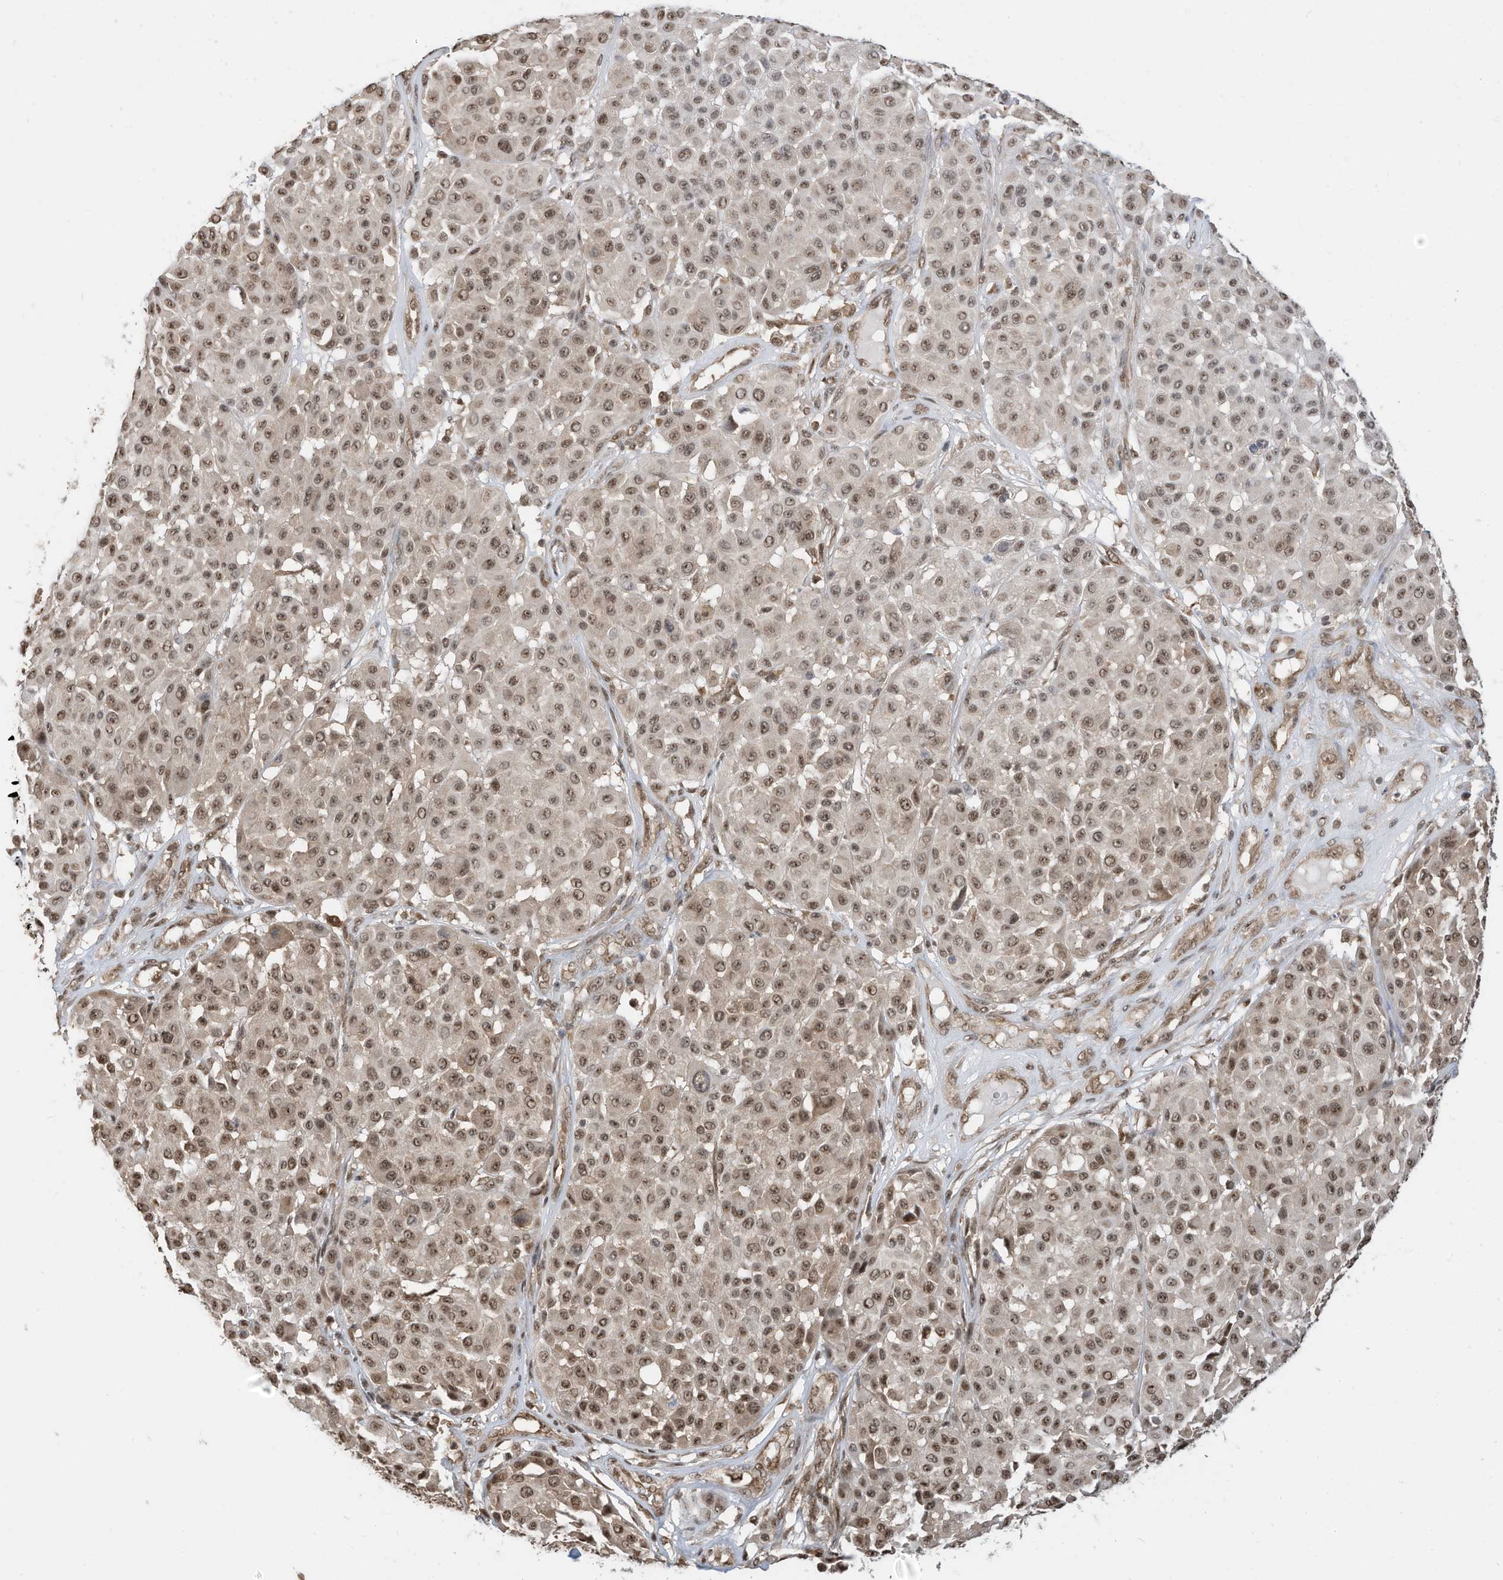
{"staining": {"intensity": "moderate", "quantity": ">75%", "location": "nuclear"}, "tissue": "melanoma", "cell_type": "Tumor cells", "image_type": "cancer", "snomed": [{"axis": "morphology", "description": "Malignant melanoma, Metastatic site"}, {"axis": "topography", "description": "Soft tissue"}], "caption": "Moderate nuclear expression for a protein is identified in about >75% of tumor cells of melanoma using immunohistochemistry (IHC).", "gene": "ZNF195", "patient": {"sex": "male", "age": 41}}